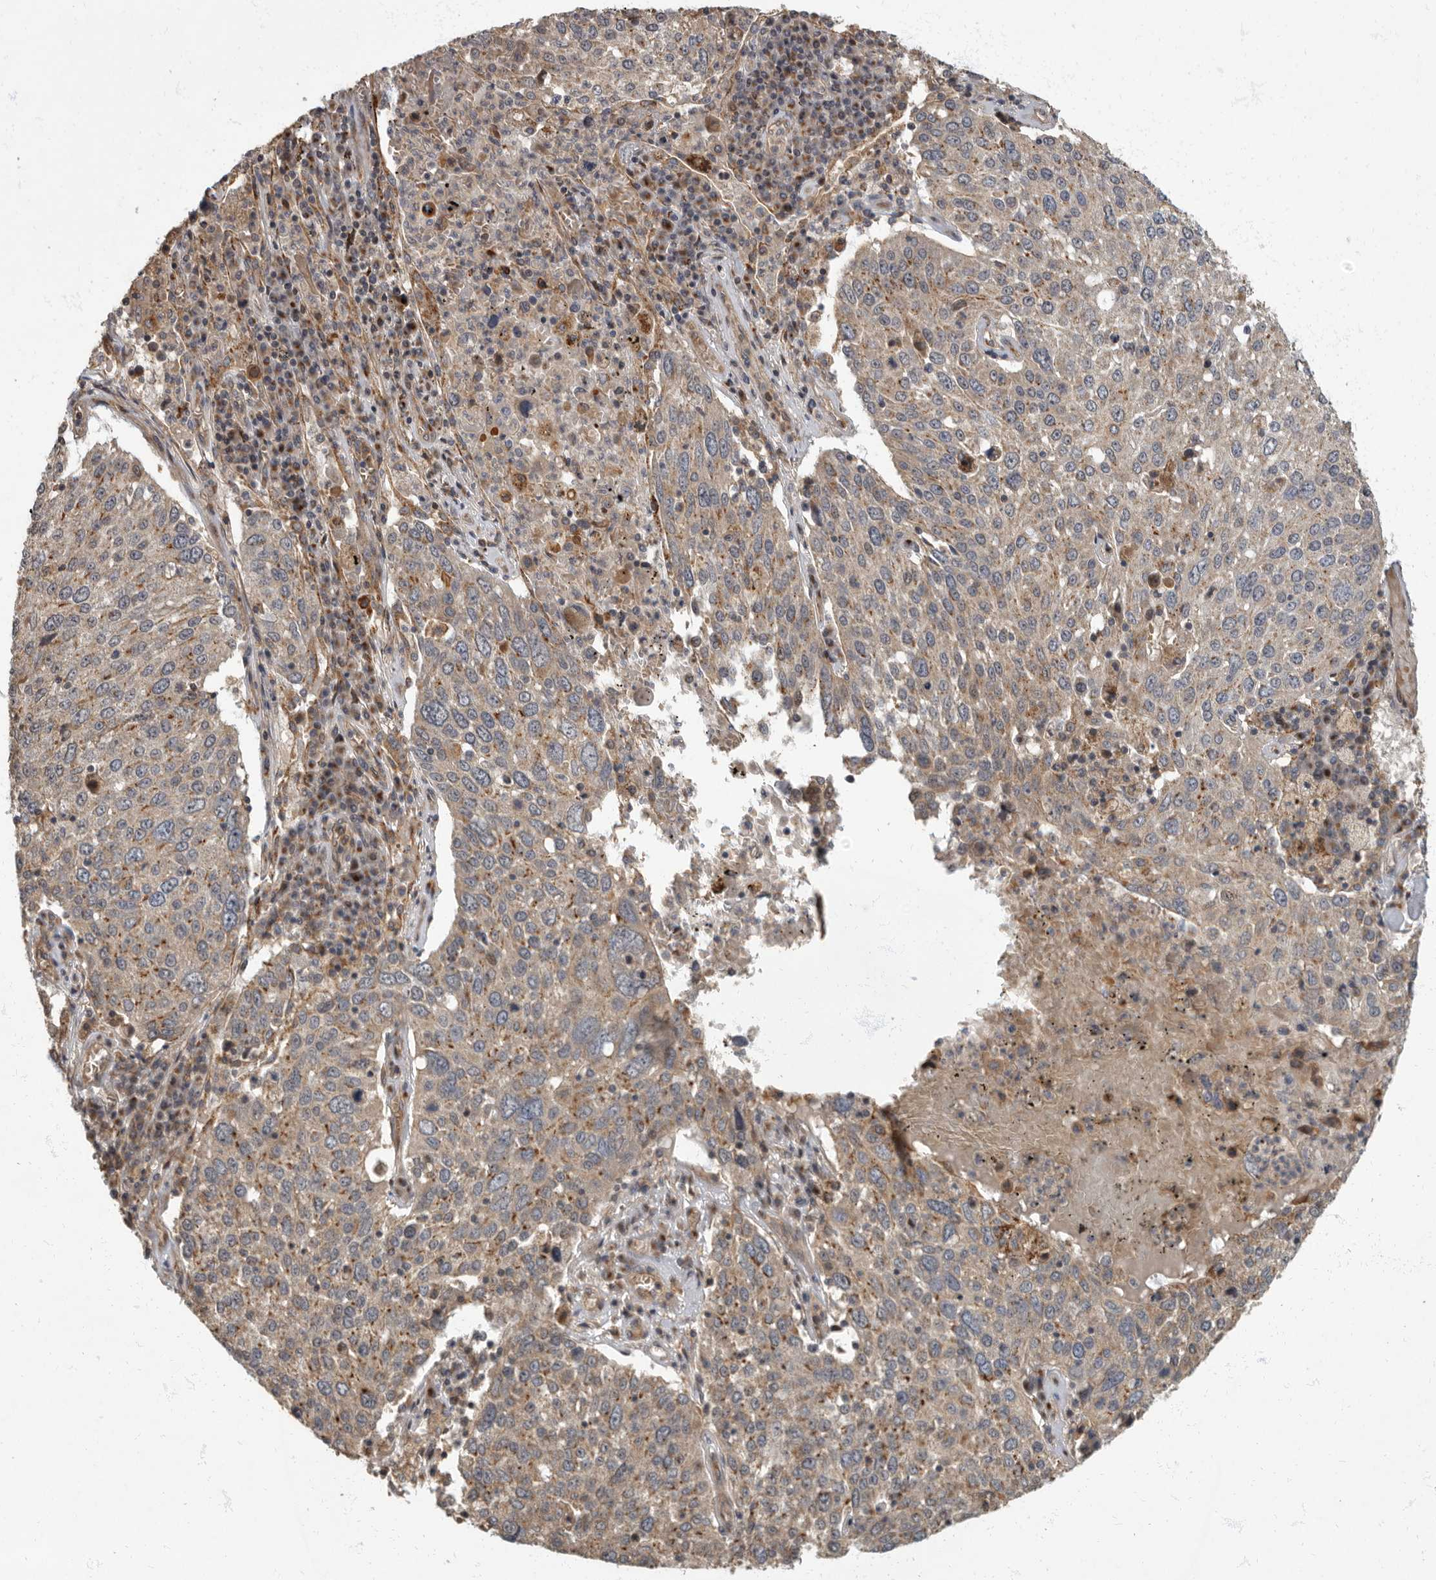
{"staining": {"intensity": "moderate", "quantity": "<25%", "location": "cytoplasmic/membranous"}, "tissue": "lung cancer", "cell_type": "Tumor cells", "image_type": "cancer", "snomed": [{"axis": "morphology", "description": "Squamous cell carcinoma, NOS"}, {"axis": "topography", "description": "Lung"}], "caption": "A photomicrograph of lung squamous cell carcinoma stained for a protein shows moderate cytoplasmic/membranous brown staining in tumor cells.", "gene": "IQCK", "patient": {"sex": "male", "age": 65}}